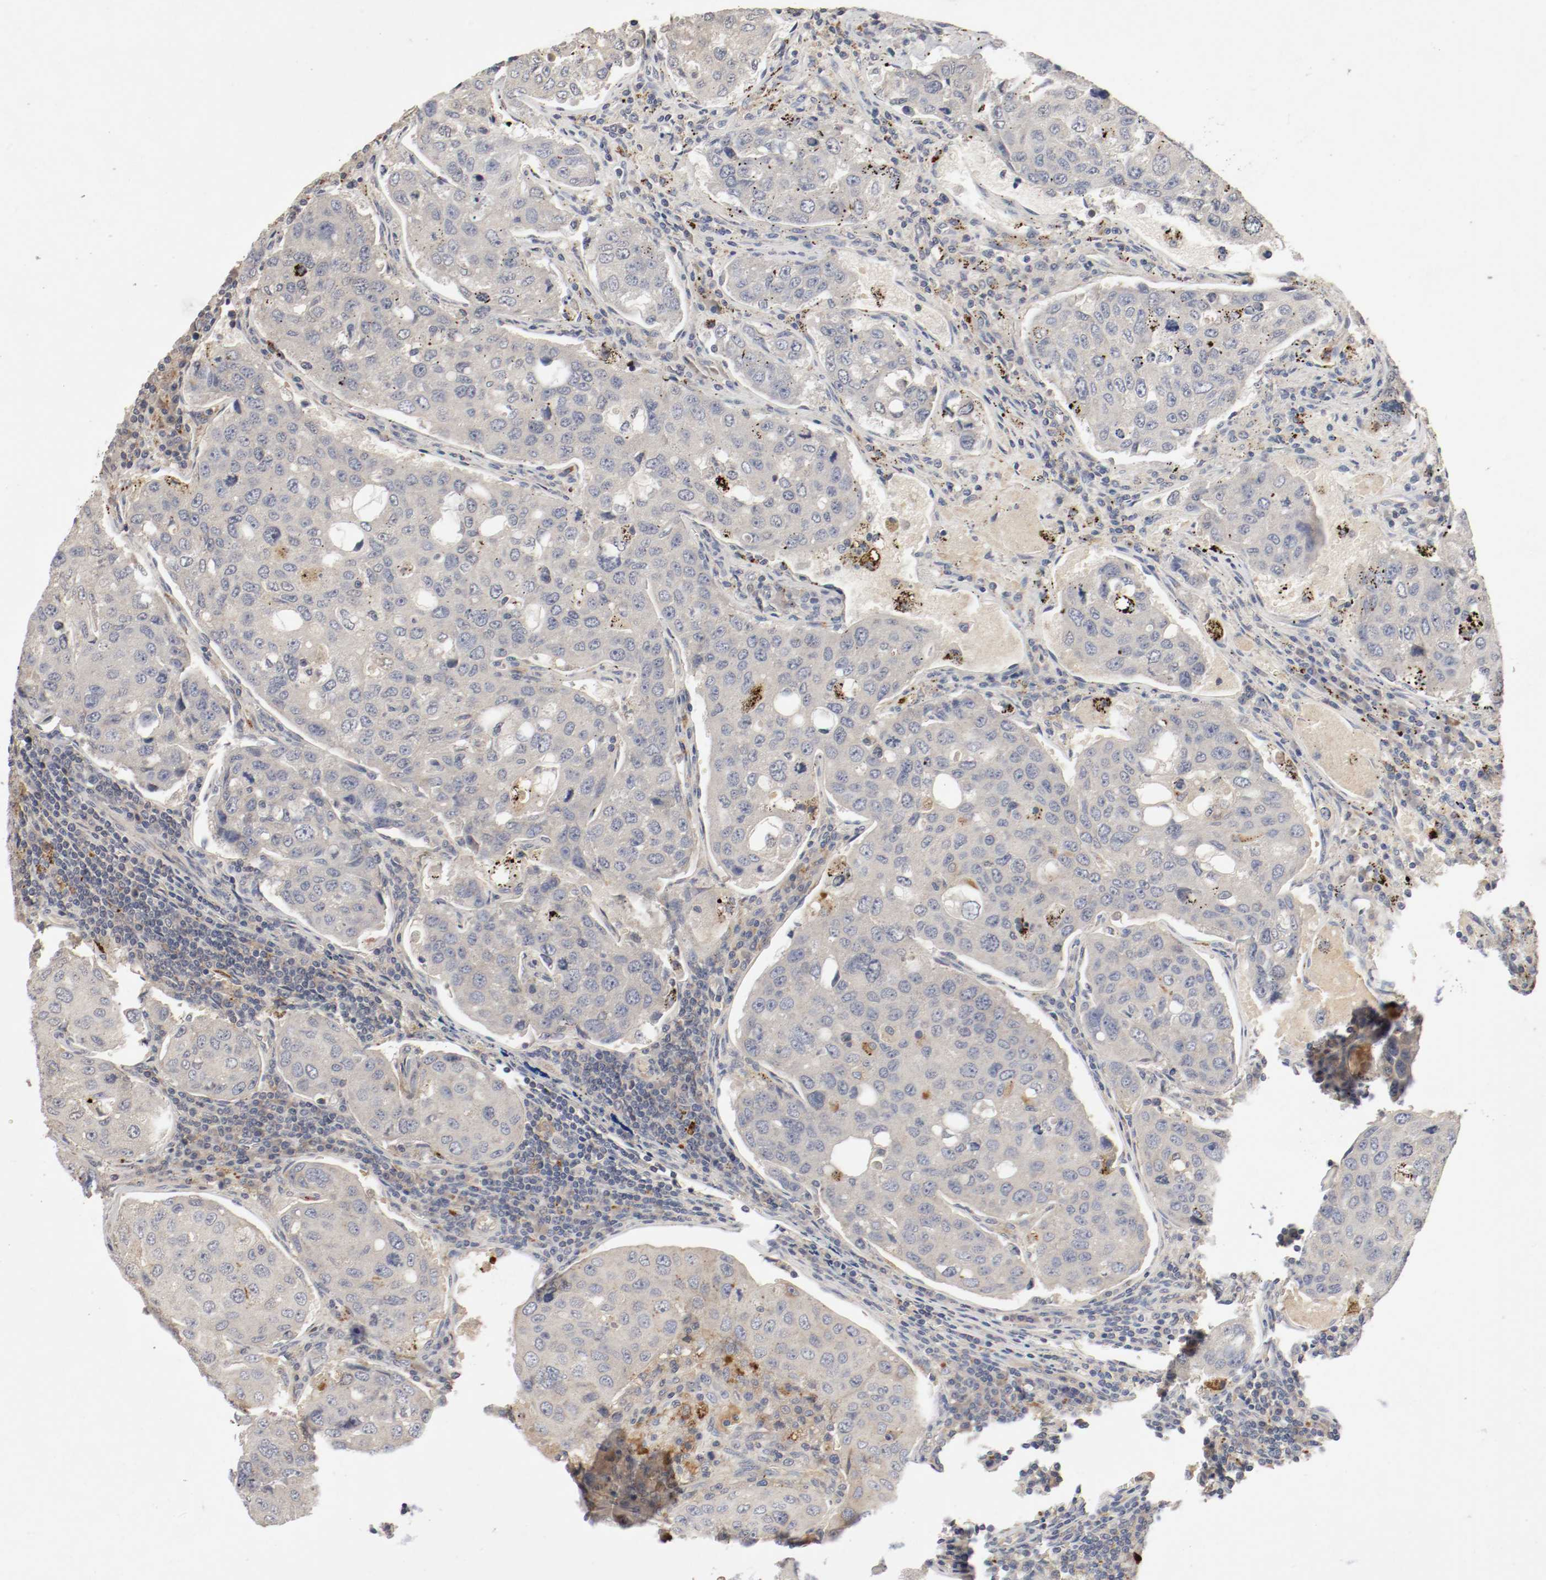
{"staining": {"intensity": "weak", "quantity": ">75%", "location": "cytoplasmic/membranous"}, "tissue": "urothelial cancer", "cell_type": "Tumor cells", "image_type": "cancer", "snomed": [{"axis": "morphology", "description": "Urothelial carcinoma, High grade"}, {"axis": "topography", "description": "Lymph node"}, {"axis": "topography", "description": "Urinary bladder"}], "caption": "DAB immunohistochemical staining of human urothelial cancer displays weak cytoplasmic/membranous protein expression in about >75% of tumor cells.", "gene": "REN", "patient": {"sex": "male", "age": 51}}